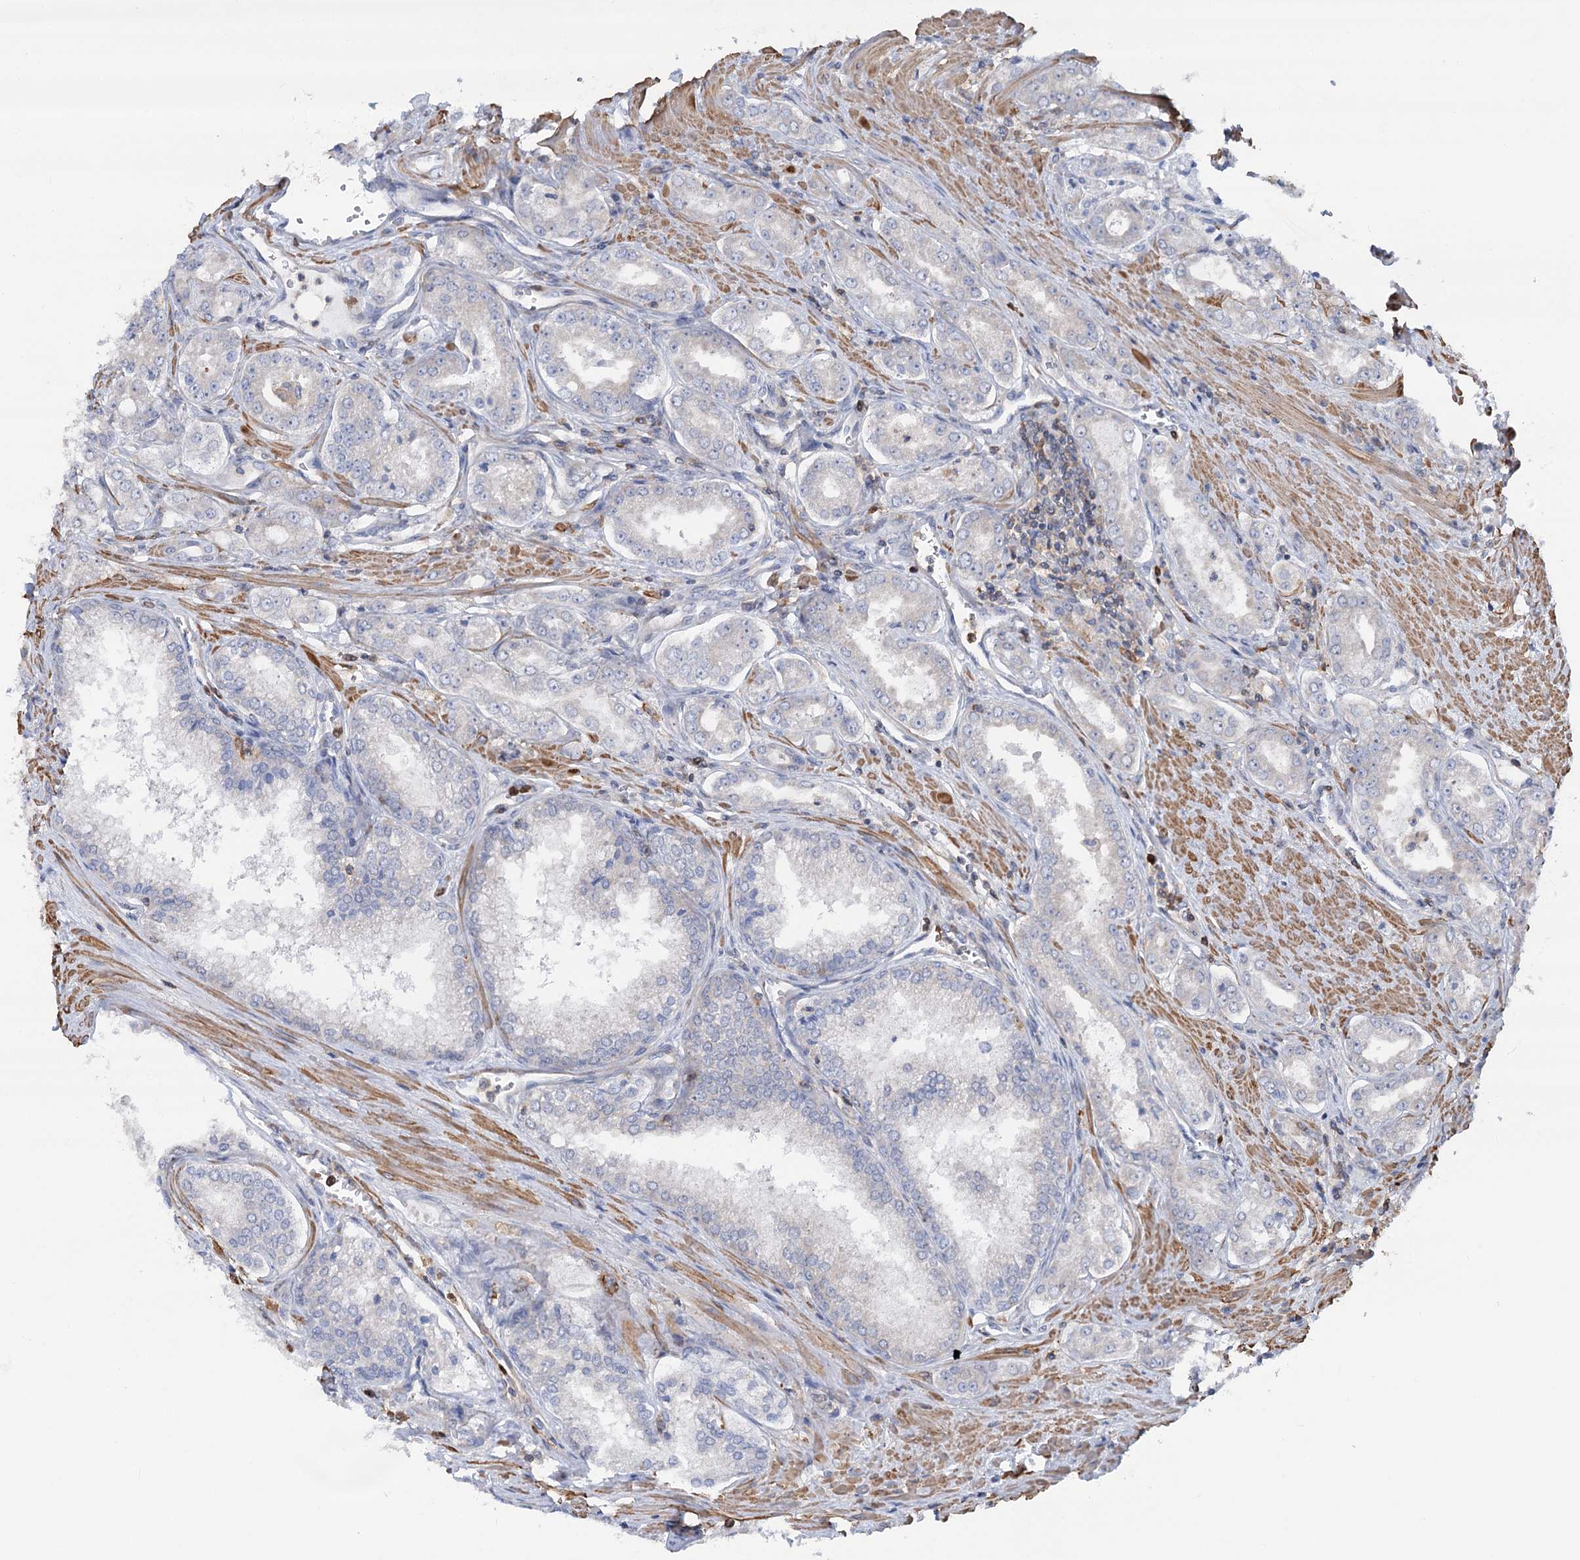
{"staining": {"intensity": "negative", "quantity": "none", "location": "none"}, "tissue": "prostate cancer", "cell_type": "Tumor cells", "image_type": "cancer", "snomed": [{"axis": "morphology", "description": "Adenocarcinoma, High grade"}, {"axis": "topography", "description": "Prostate"}], "caption": "High magnification brightfield microscopy of adenocarcinoma (high-grade) (prostate) stained with DAB (brown) and counterstained with hematoxylin (blue): tumor cells show no significant staining.", "gene": "LARP1B", "patient": {"sex": "male", "age": 72}}